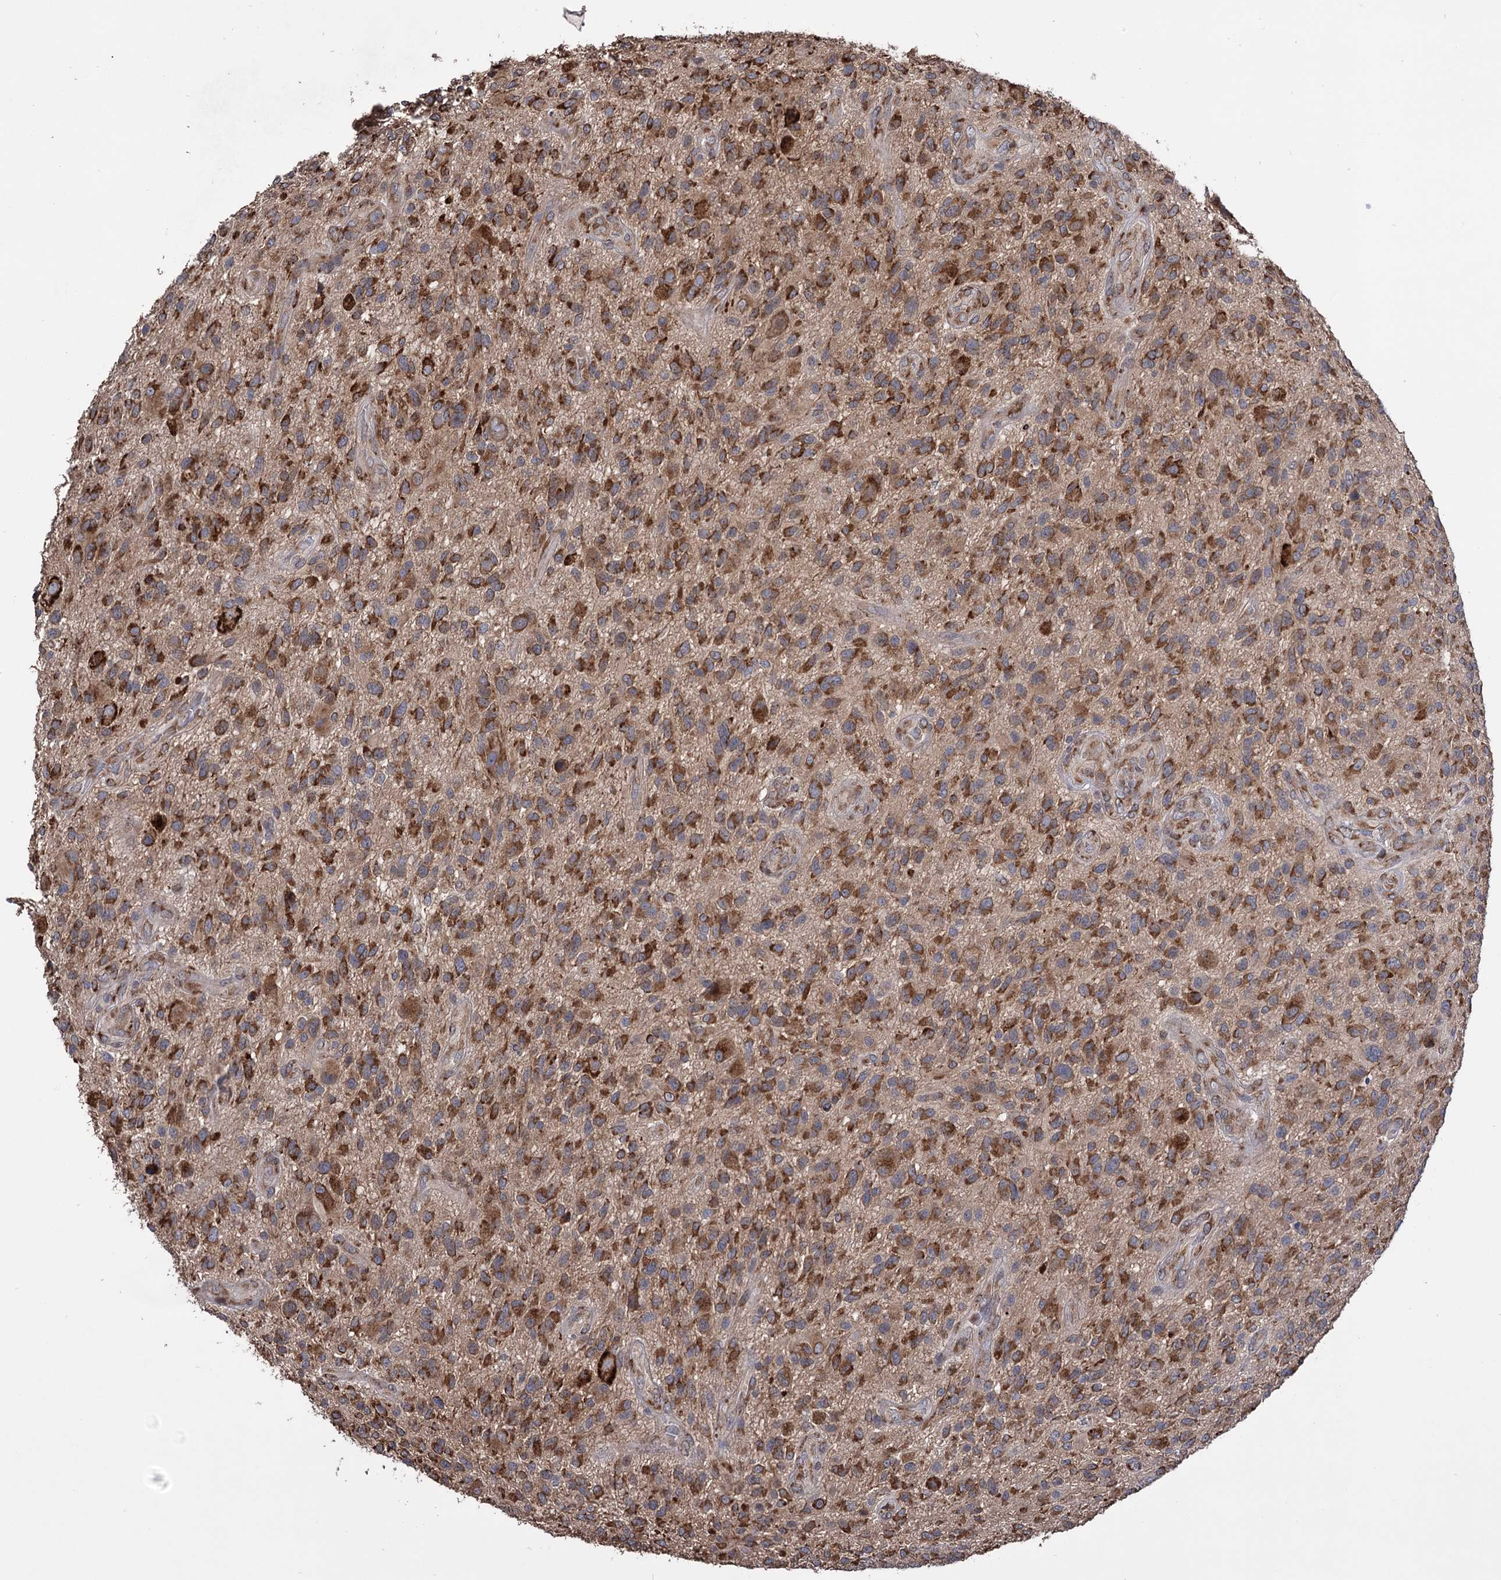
{"staining": {"intensity": "moderate", "quantity": ">75%", "location": "cytoplasmic/membranous"}, "tissue": "glioma", "cell_type": "Tumor cells", "image_type": "cancer", "snomed": [{"axis": "morphology", "description": "Glioma, malignant, High grade"}, {"axis": "topography", "description": "Brain"}], "caption": "Glioma stained for a protein demonstrates moderate cytoplasmic/membranous positivity in tumor cells. The staining is performed using DAB brown chromogen to label protein expression. The nuclei are counter-stained blue using hematoxylin.", "gene": "CDAN1", "patient": {"sex": "male", "age": 47}}